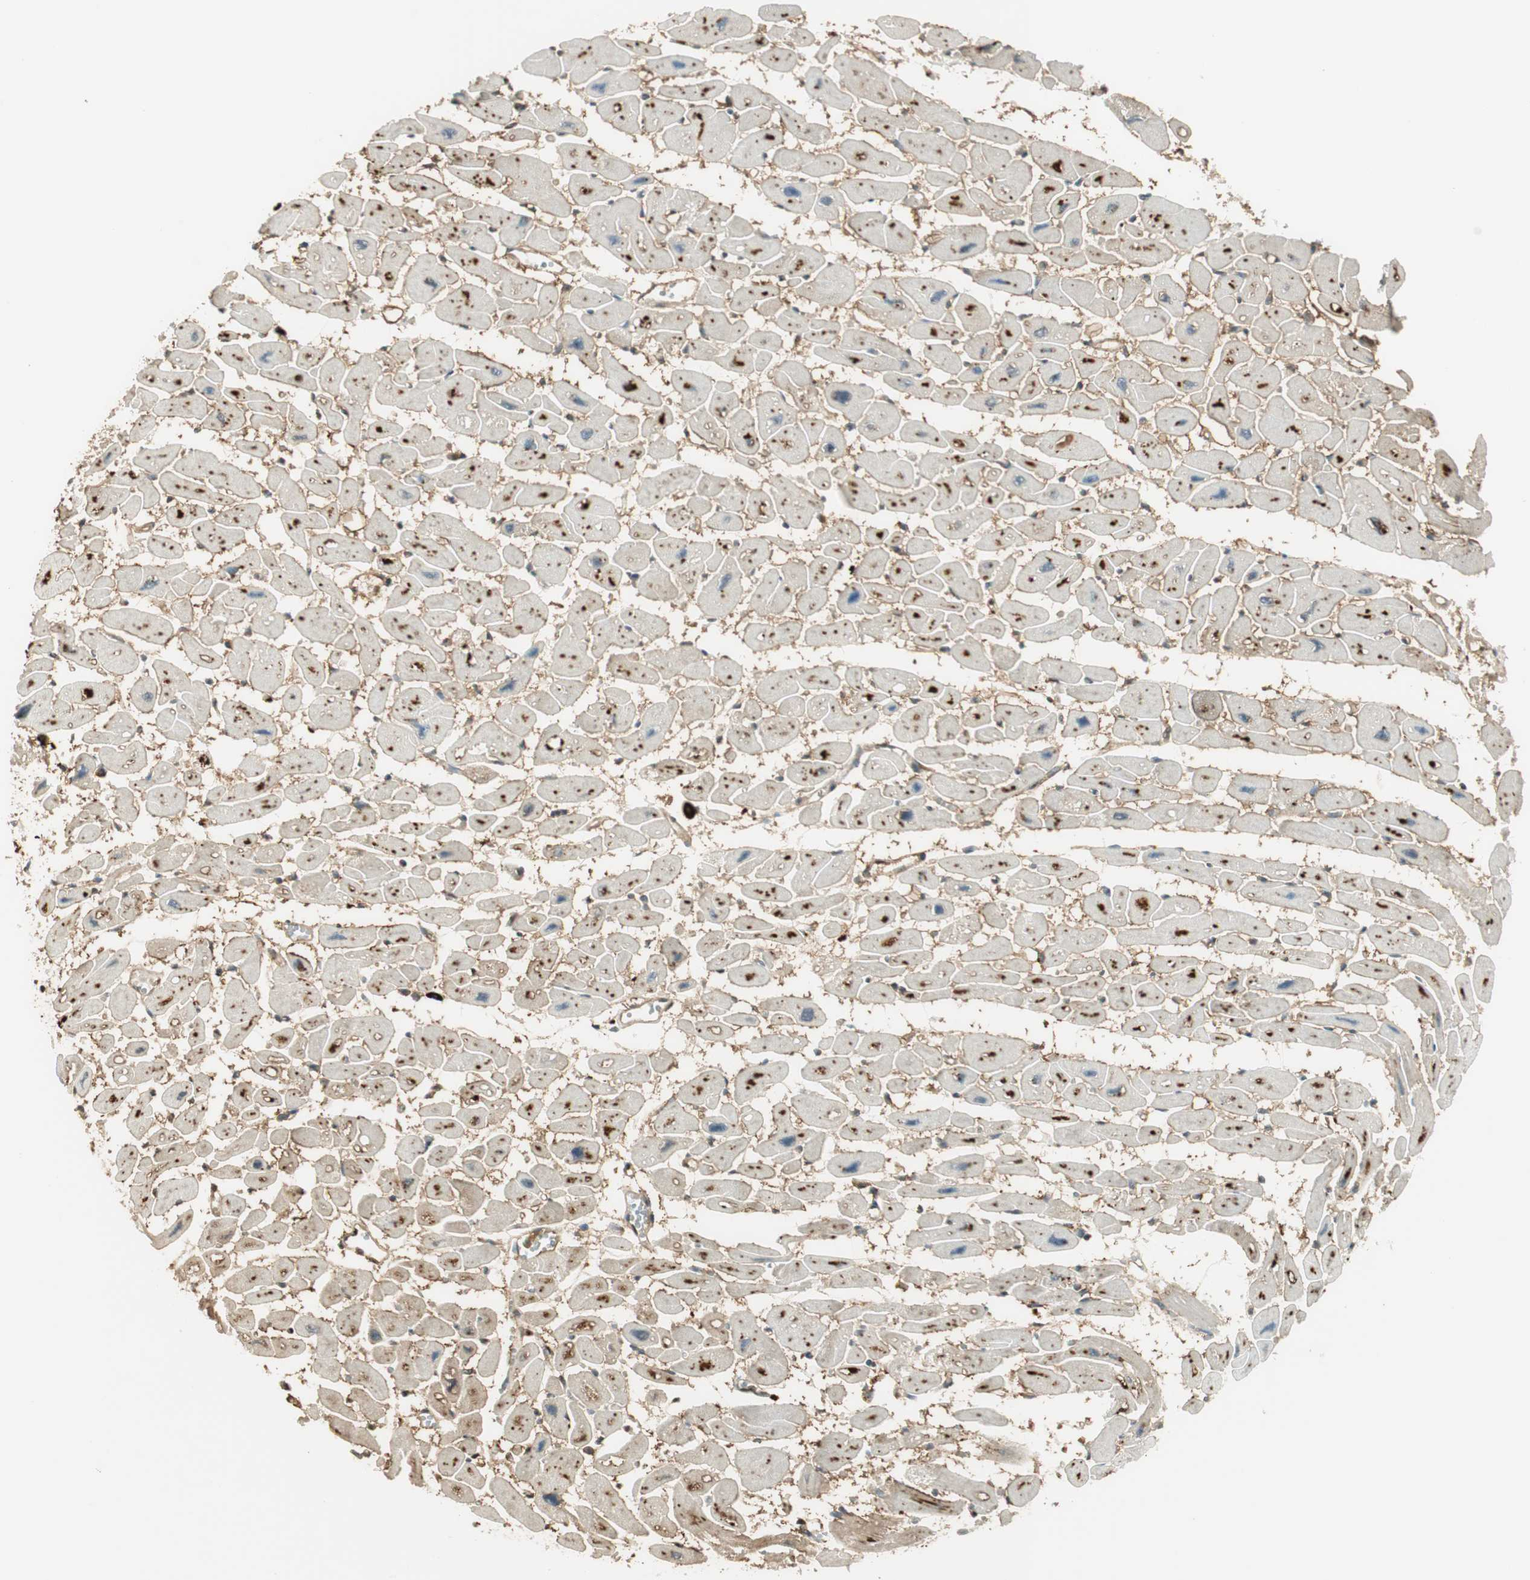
{"staining": {"intensity": "strong", "quantity": ">75%", "location": "cytoplasmic/membranous"}, "tissue": "heart muscle", "cell_type": "Cardiomyocytes", "image_type": "normal", "snomed": [{"axis": "morphology", "description": "Normal tissue, NOS"}, {"axis": "topography", "description": "Heart"}], "caption": "IHC (DAB) staining of normal human heart muscle reveals strong cytoplasmic/membranous protein staining in about >75% of cardiomyocytes. (DAB (3,3'-diaminobenzidine) IHC, brown staining for protein, blue staining for nuclei).", "gene": "ENSG00000268870", "patient": {"sex": "female", "age": 54}}